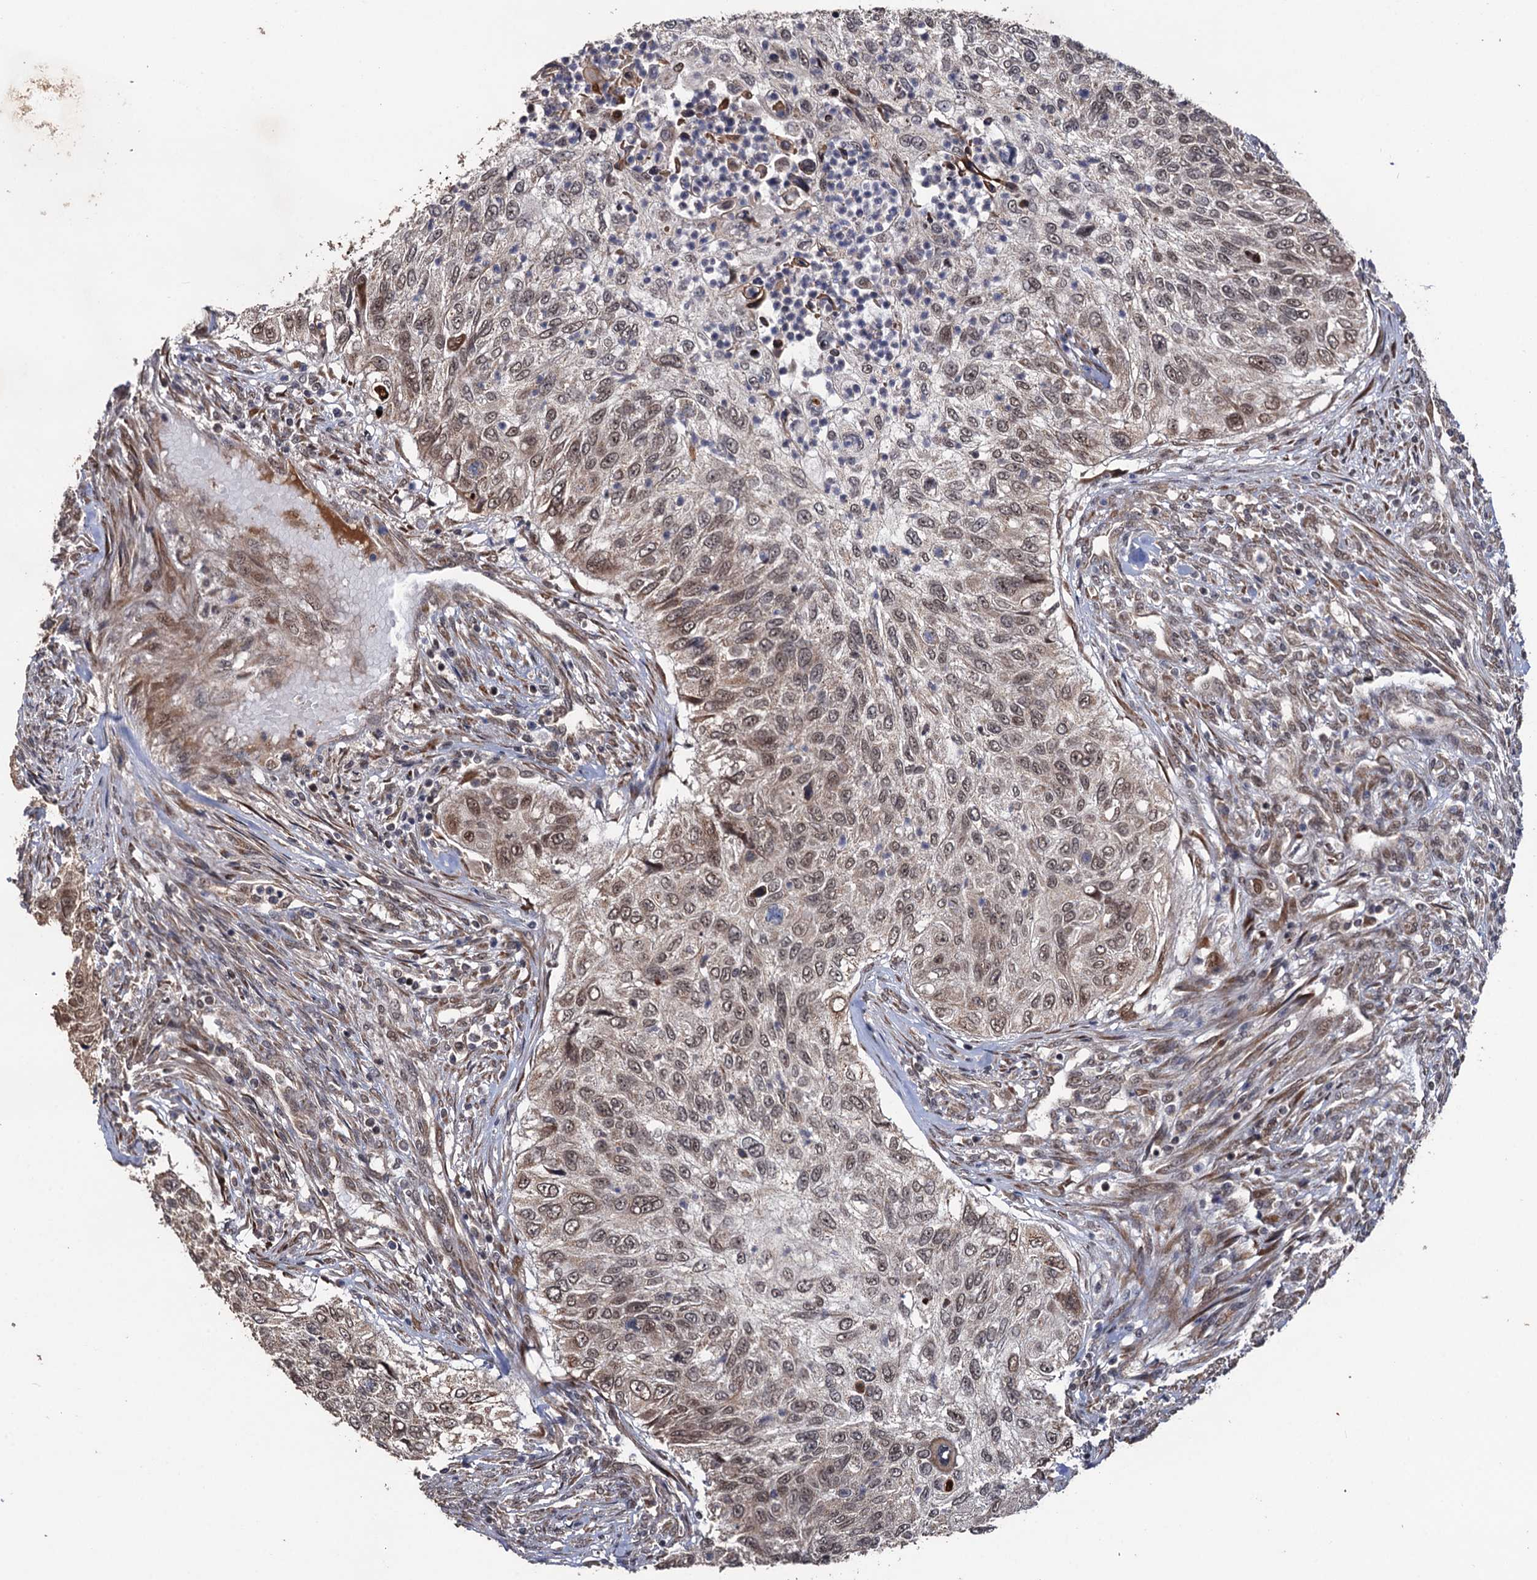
{"staining": {"intensity": "weak", "quantity": ">75%", "location": "nuclear"}, "tissue": "urothelial cancer", "cell_type": "Tumor cells", "image_type": "cancer", "snomed": [{"axis": "morphology", "description": "Urothelial carcinoma, High grade"}, {"axis": "topography", "description": "Urinary bladder"}], "caption": "Protein analysis of urothelial cancer tissue reveals weak nuclear positivity in about >75% of tumor cells. Using DAB (brown) and hematoxylin (blue) stains, captured at high magnification using brightfield microscopy.", "gene": "LRRC63", "patient": {"sex": "female", "age": 60}}